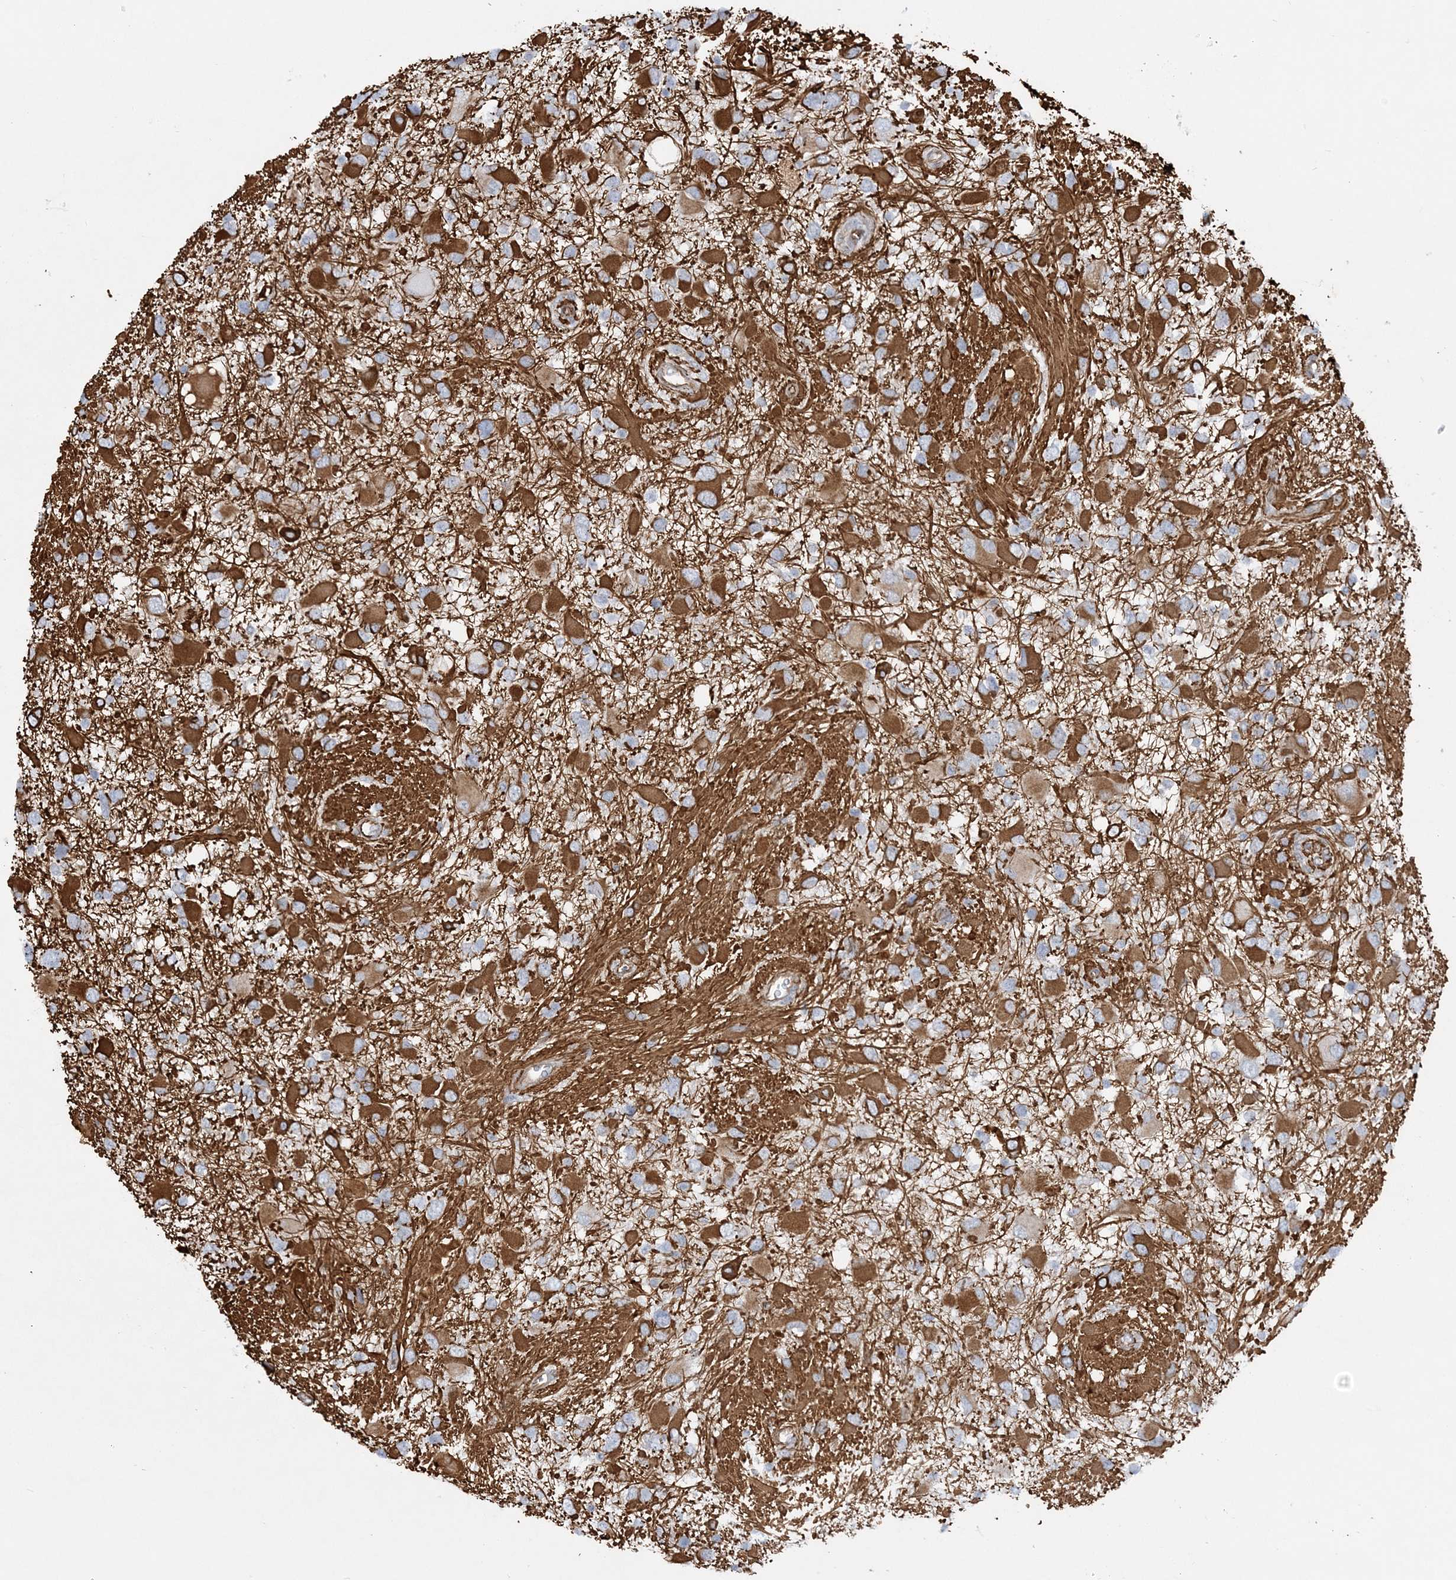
{"staining": {"intensity": "strong", "quantity": "25%-75%", "location": "cytoplasmic/membranous"}, "tissue": "glioma", "cell_type": "Tumor cells", "image_type": "cancer", "snomed": [{"axis": "morphology", "description": "Glioma, malignant, High grade"}, {"axis": "topography", "description": "Brain"}], "caption": "Immunohistochemistry (IHC) histopathology image of neoplastic tissue: high-grade glioma (malignant) stained using immunohistochemistry (IHC) displays high levels of strong protein expression localized specifically in the cytoplasmic/membranous of tumor cells, appearing as a cytoplasmic/membranous brown color.", "gene": "SCLT1", "patient": {"sex": "male", "age": 53}}